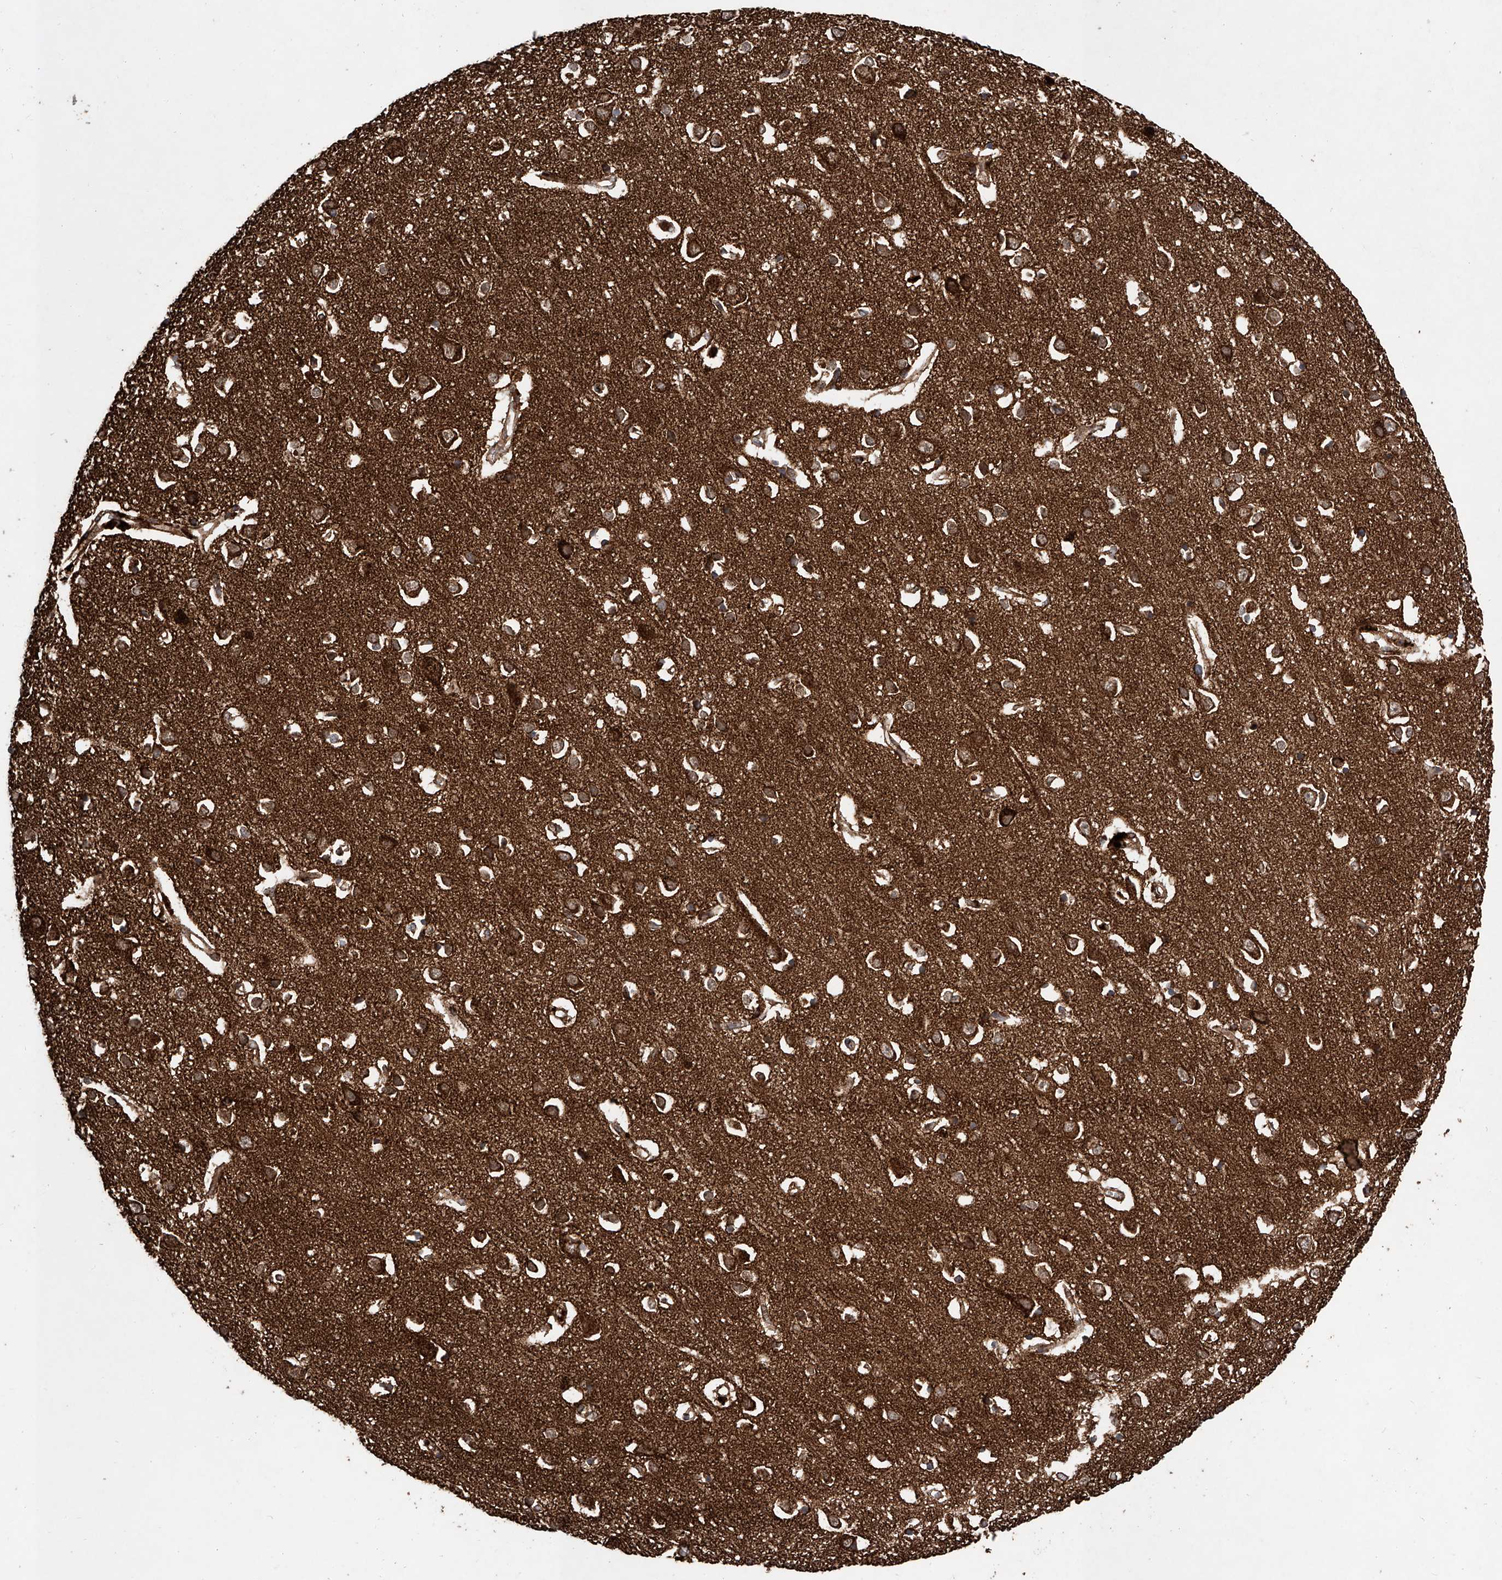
{"staining": {"intensity": "moderate", "quantity": ">75%", "location": "cytoplasmic/membranous"}, "tissue": "cerebral cortex", "cell_type": "Endothelial cells", "image_type": "normal", "snomed": [{"axis": "morphology", "description": "Normal tissue, NOS"}, {"axis": "topography", "description": "Cerebral cortex"}], "caption": "Moderate cytoplasmic/membranous protein expression is seen in about >75% of endothelial cells in cerebral cortex.", "gene": "PISD", "patient": {"sex": "female", "age": 64}}